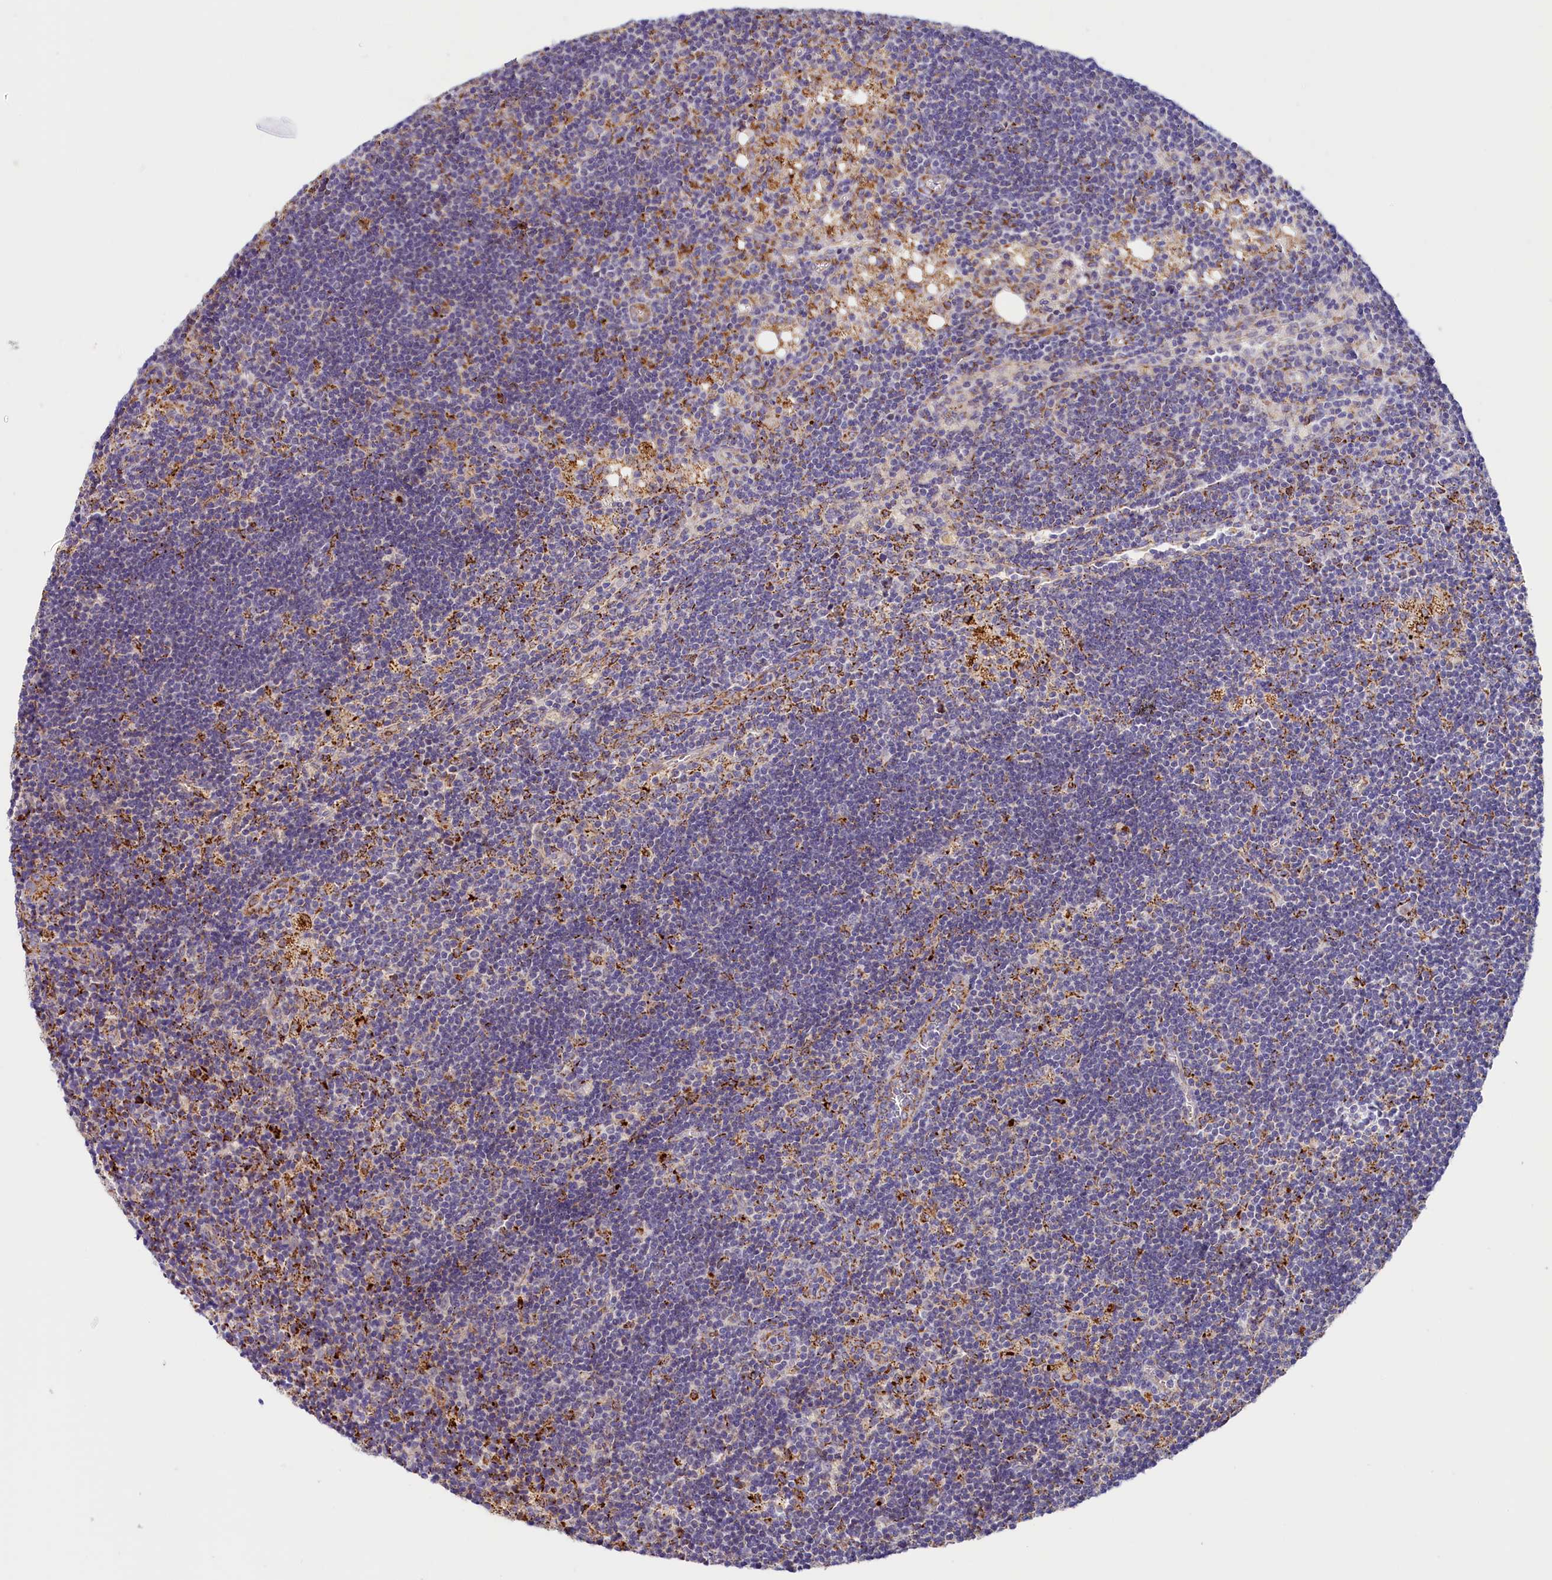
{"staining": {"intensity": "moderate", "quantity": "<25%", "location": "cytoplasmic/membranous"}, "tissue": "lymph node", "cell_type": "Germinal center cells", "image_type": "normal", "snomed": [{"axis": "morphology", "description": "Normal tissue, NOS"}, {"axis": "topography", "description": "Lymph node"}], "caption": "Normal lymph node shows moderate cytoplasmic/membranous expression in about <25% of germinal center cells.", "gene": "AKTIP", "patient": {"sex": "male", "age": 24}}